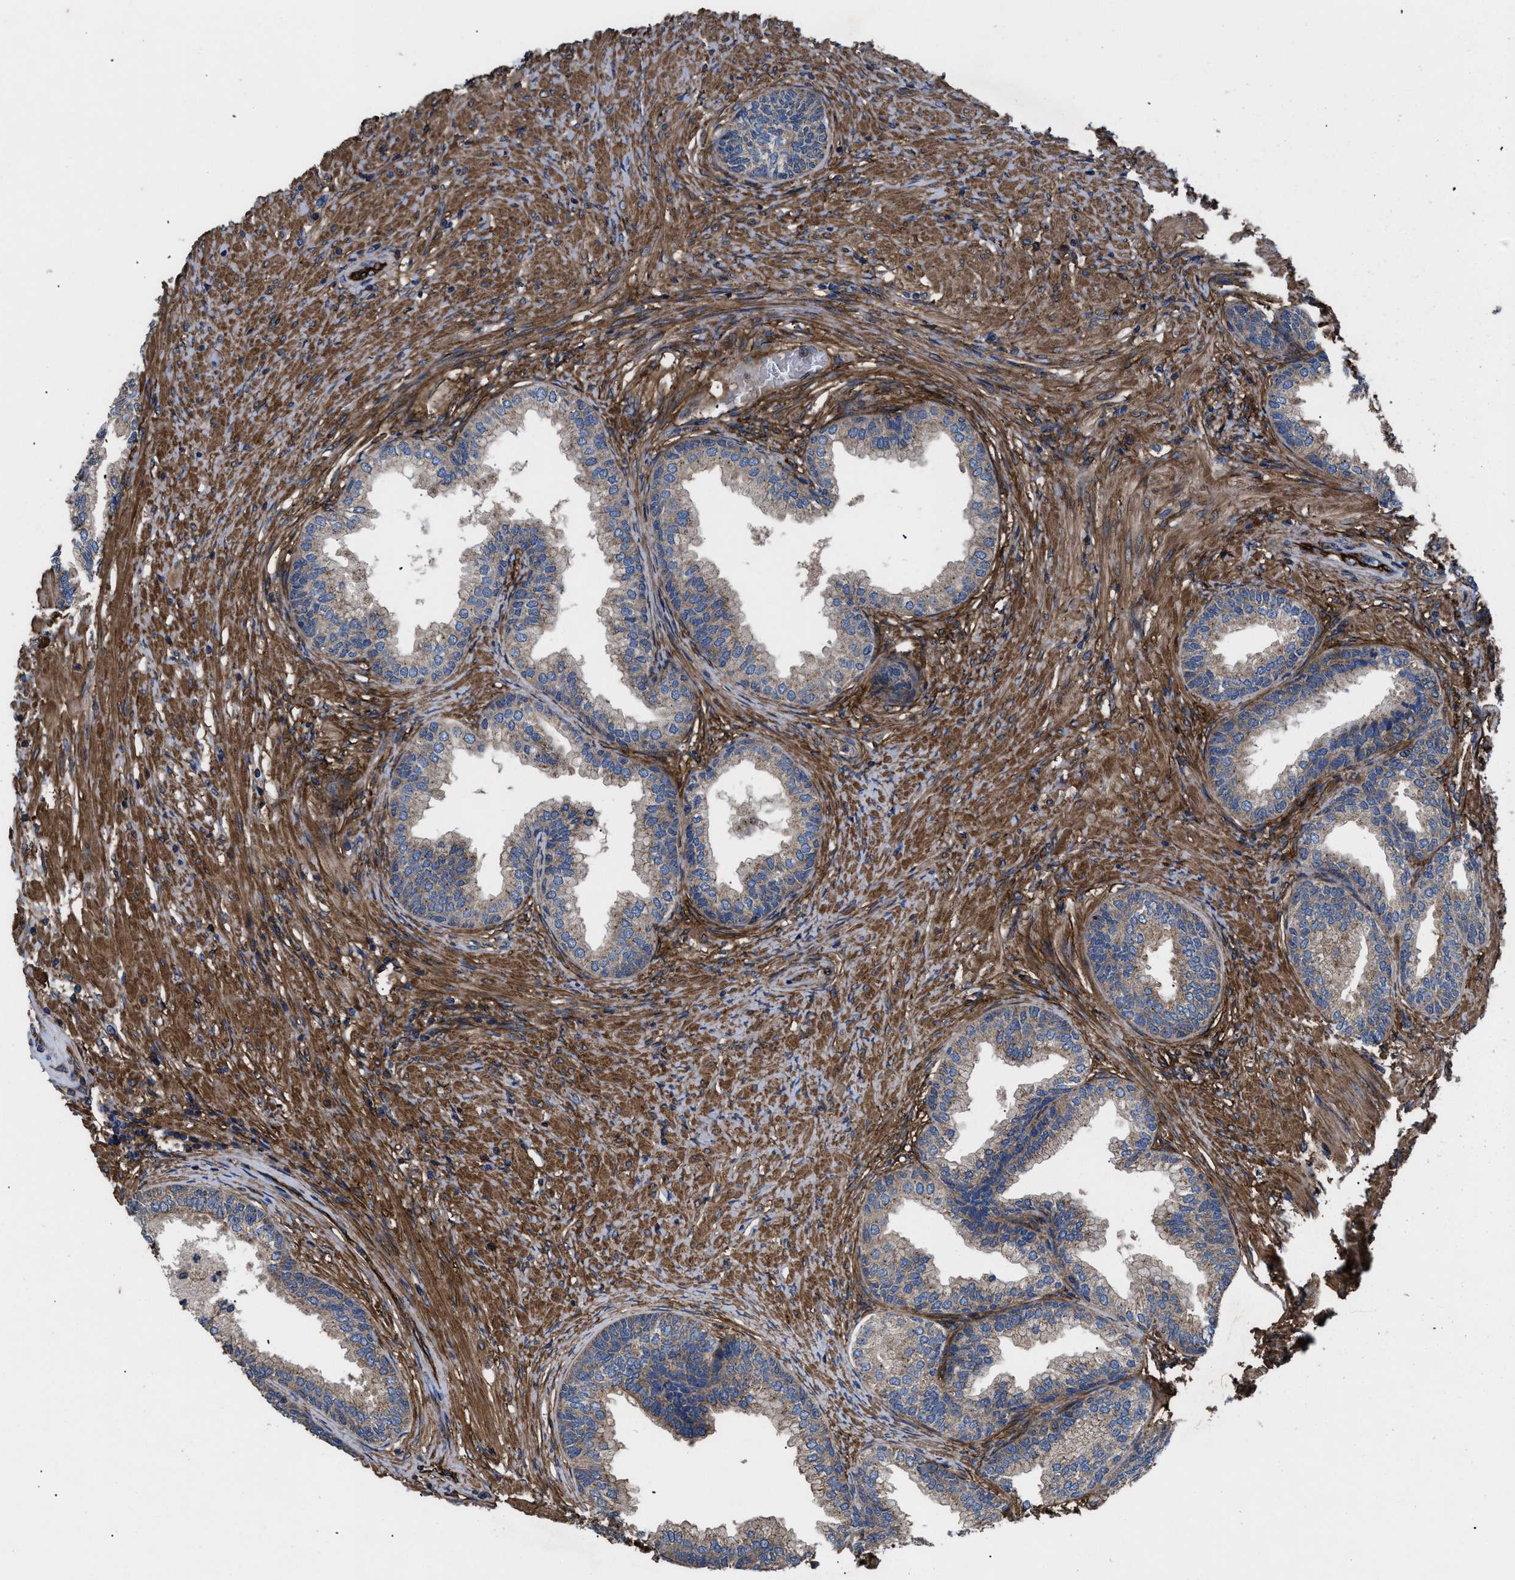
{"staining": {"intensity": "weak", "quantity": "25%-75%", "location": "cytoplasmic/membranous"}, "tissue": "prostate", "cell_type": "Glandular cells", "image_type": "normal", "snomed": [{"axis": "morphology", "description": "Normal tissue, NOS"}, {"axis": "topography", "description": "Prostate"}], "caption": "Immunohistochemical staining of unremarkable human prostate shows low levels of weak cytoplasmic/membranous staining in approximately 25%-75% of glandular cells.", "gene": "NT5E", "patient": {"sex": "male", "age": 76}}